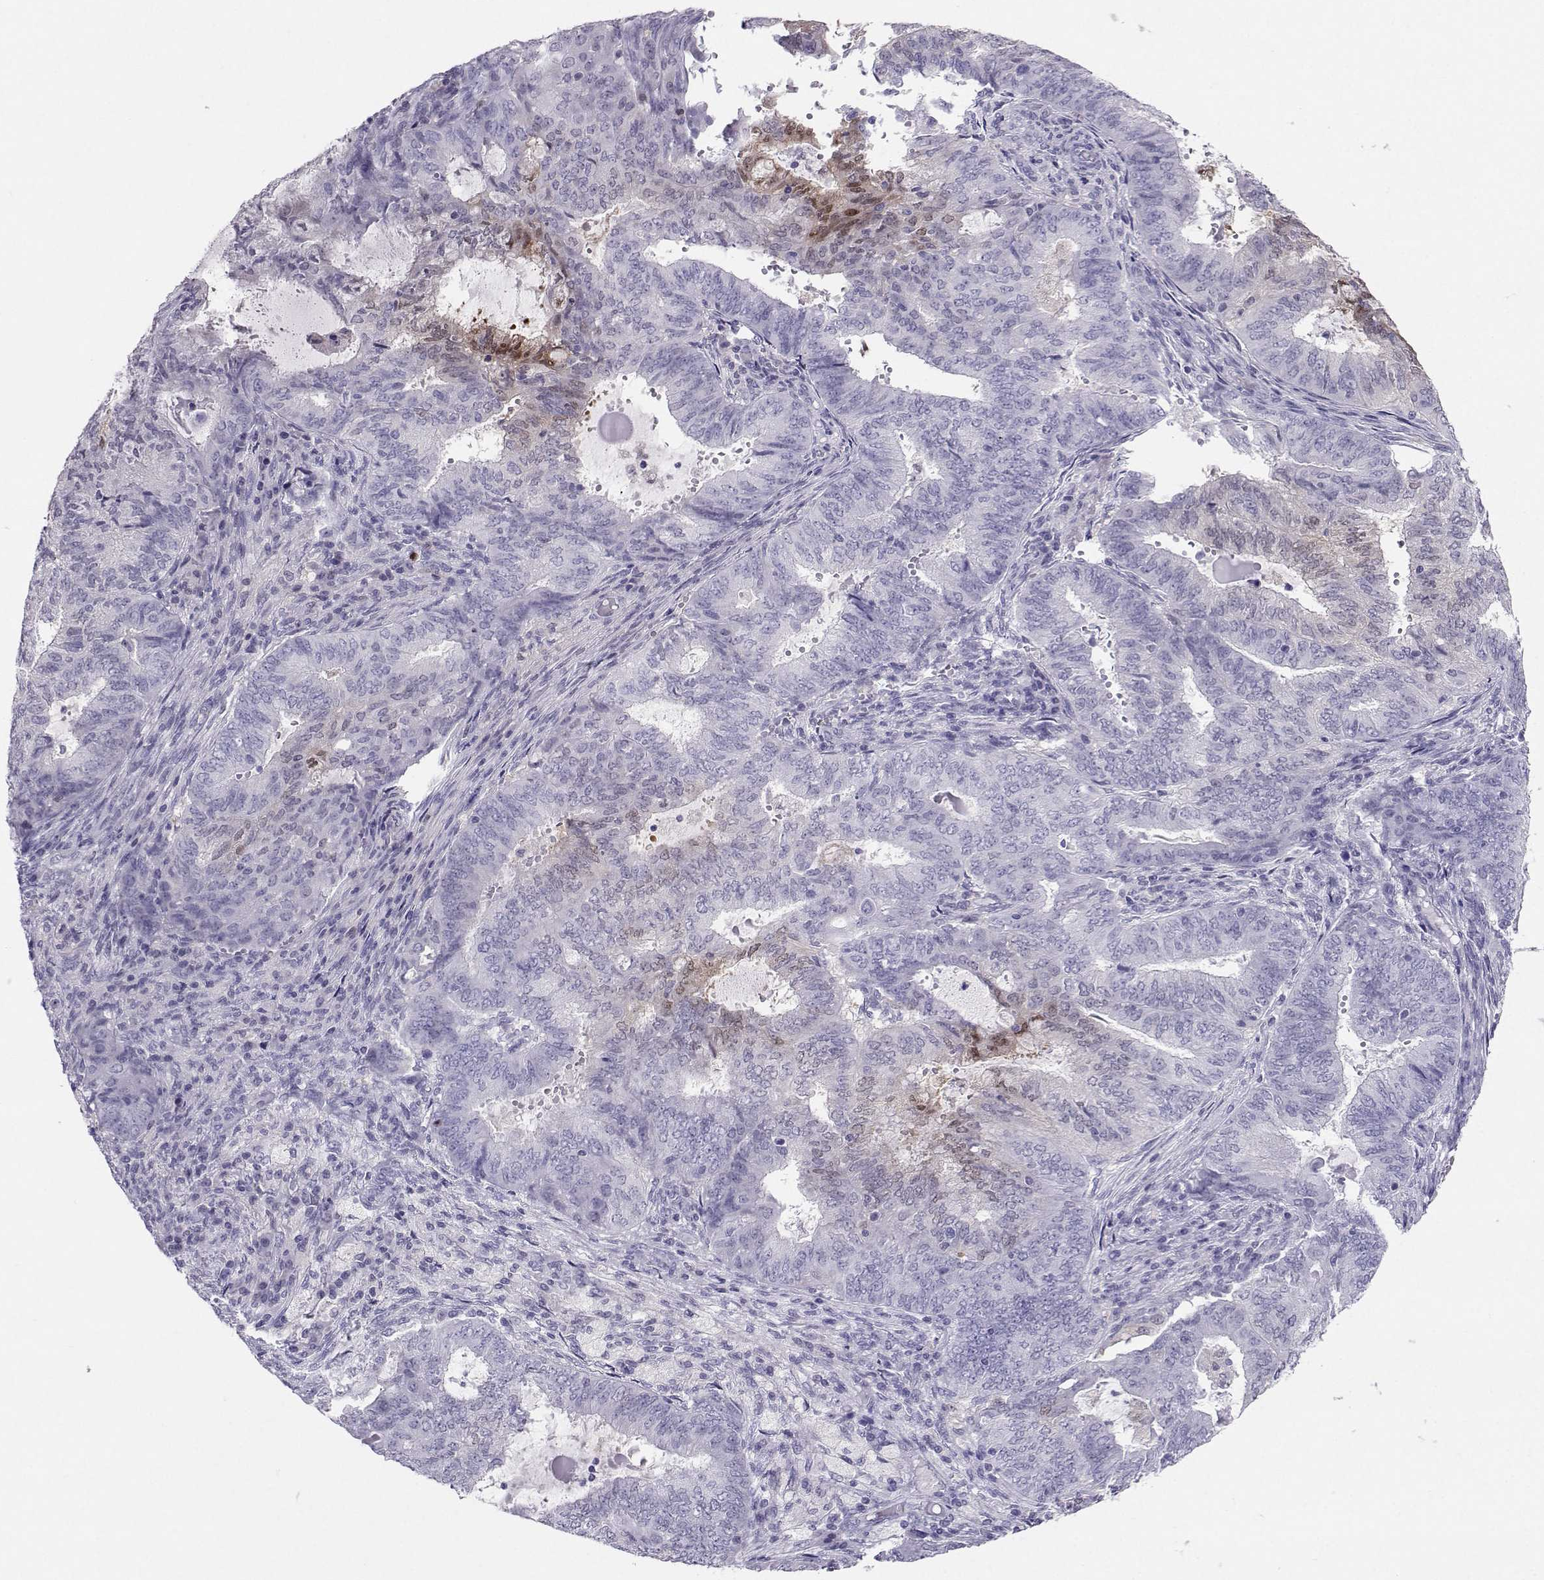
{"staining": {"intensity": "moderate", "quantity": "<25%", "location": "nuclear"}, "tissue": "endometrial cancer", "cell_type": "Tumor cells", "image_type": "cancer", "snomed": [{"axis": "morphology", "description": "Adenocarcinoma, NOS"}, {"axis": "topography", "description": "Endometrium"}], "caption": "Moderate nuclear staining for a protein is seen in about <25% of tumor cells of endometrial cancer (adenocarcinoma) using IHC.", "gene": "PGK1", "patient": {"sex": "female", "age": 62}}